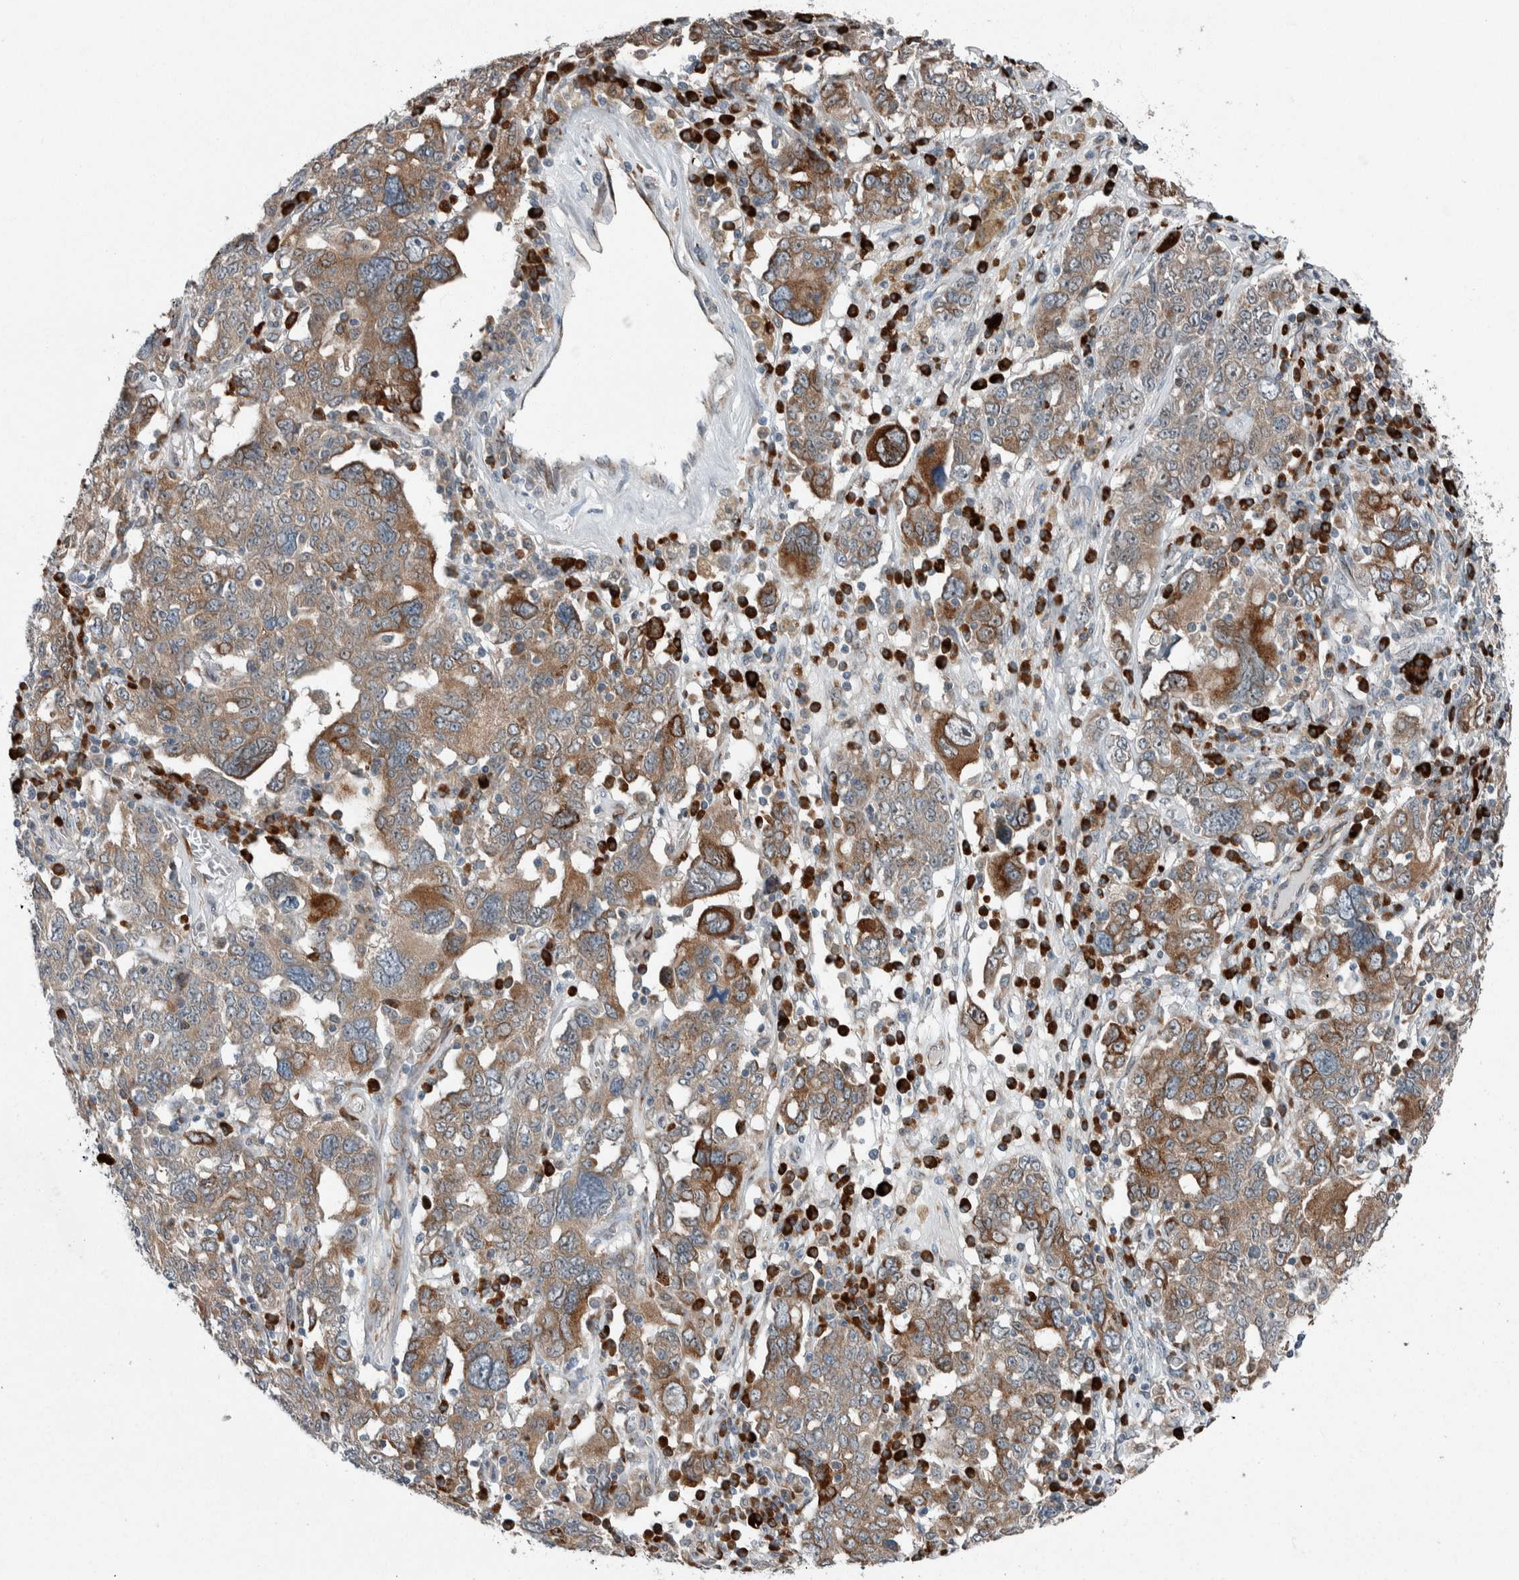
{"staining": {"intensity": "moderate", "quantity": "25%-75%", "location": "cytoplasmic/membranous"}, "tissue": "ovarian cancer", "cell_type": "Tumor cells", "image_type": "cancer", "snomed": [{"axis": "morphology", "description": "Carcinoma, endometroid"}, {"axis": "topography", "description": "Ovary"}], "caption": "Ovarian cancer stained with immunohistochemistry (IHC) reveals moderate cytoplasmic/membranous expression in approximately 25%-75% of tumor cells.", "gene": "USP25", "patient": {"sex": "female", "age": 62}}